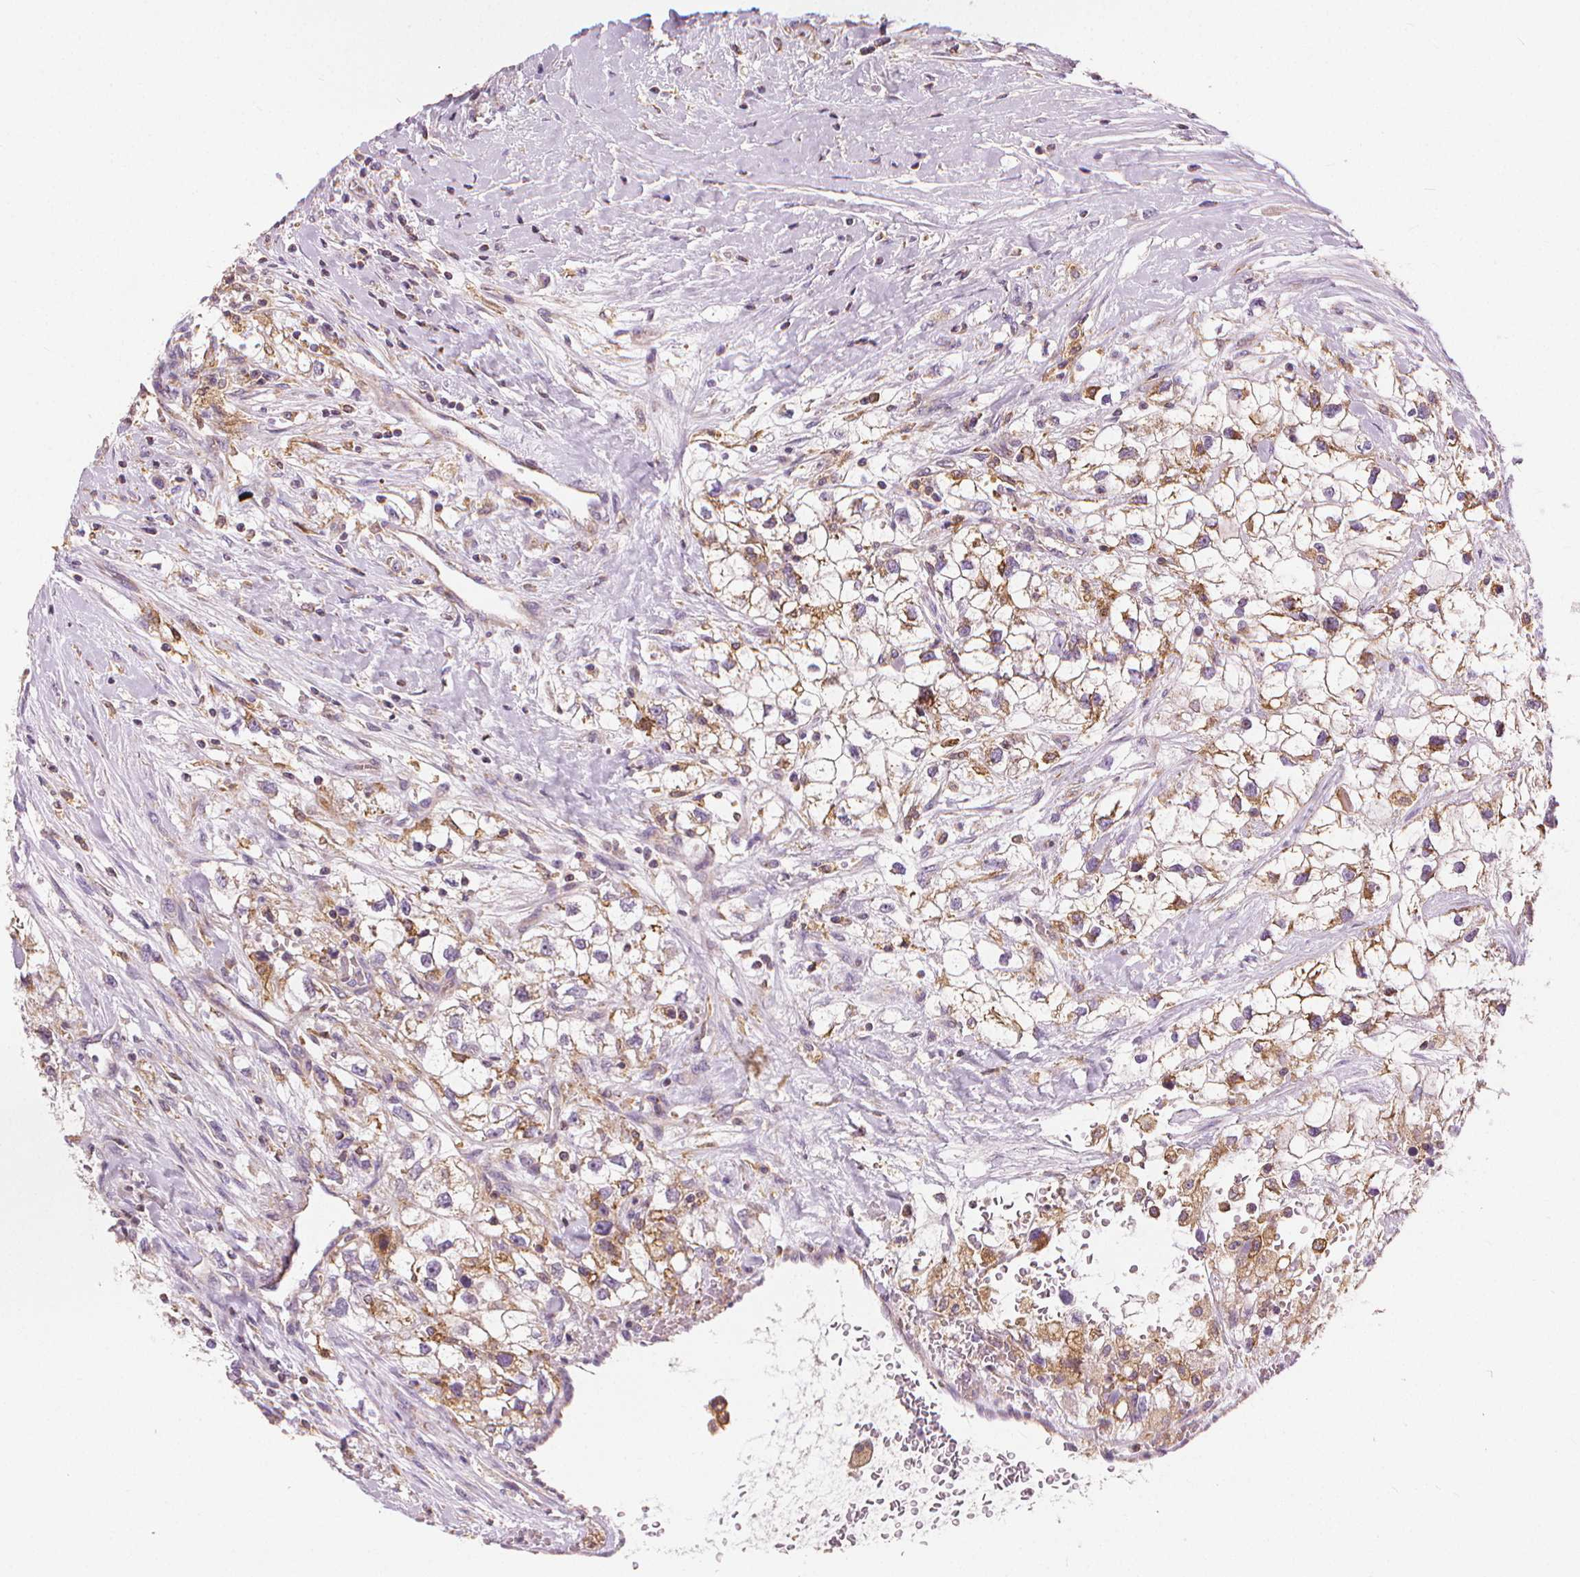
{"staining": {"intensity": "moderate", "quantity": "25%-75%", "location": "cytoplasmic/membranous"}, "tissue": "renal cancer", "cell_type": "Tumor cells", "image_type": "cancer", "snomed": [{"axis": "morphology", "description": "Adenocarcinoma, NOS"}, {"axis": "topography", "description": "Kidney"}], "caption": "Immunohistochemistry (DAB (3,3'-diaminobenzidine)) staining of renal adenocarcinoma exhibits moderate cytoplasmic/membranous protein expression in approximately 25%-75% of tumor cells. The protein of interest is stained brown, and the nuclei are stained in blue (DAB IHC with brightfield microscopy, high magnification).", "gene": "RAB20", "patient": {"sex": "male", "age": 59}}